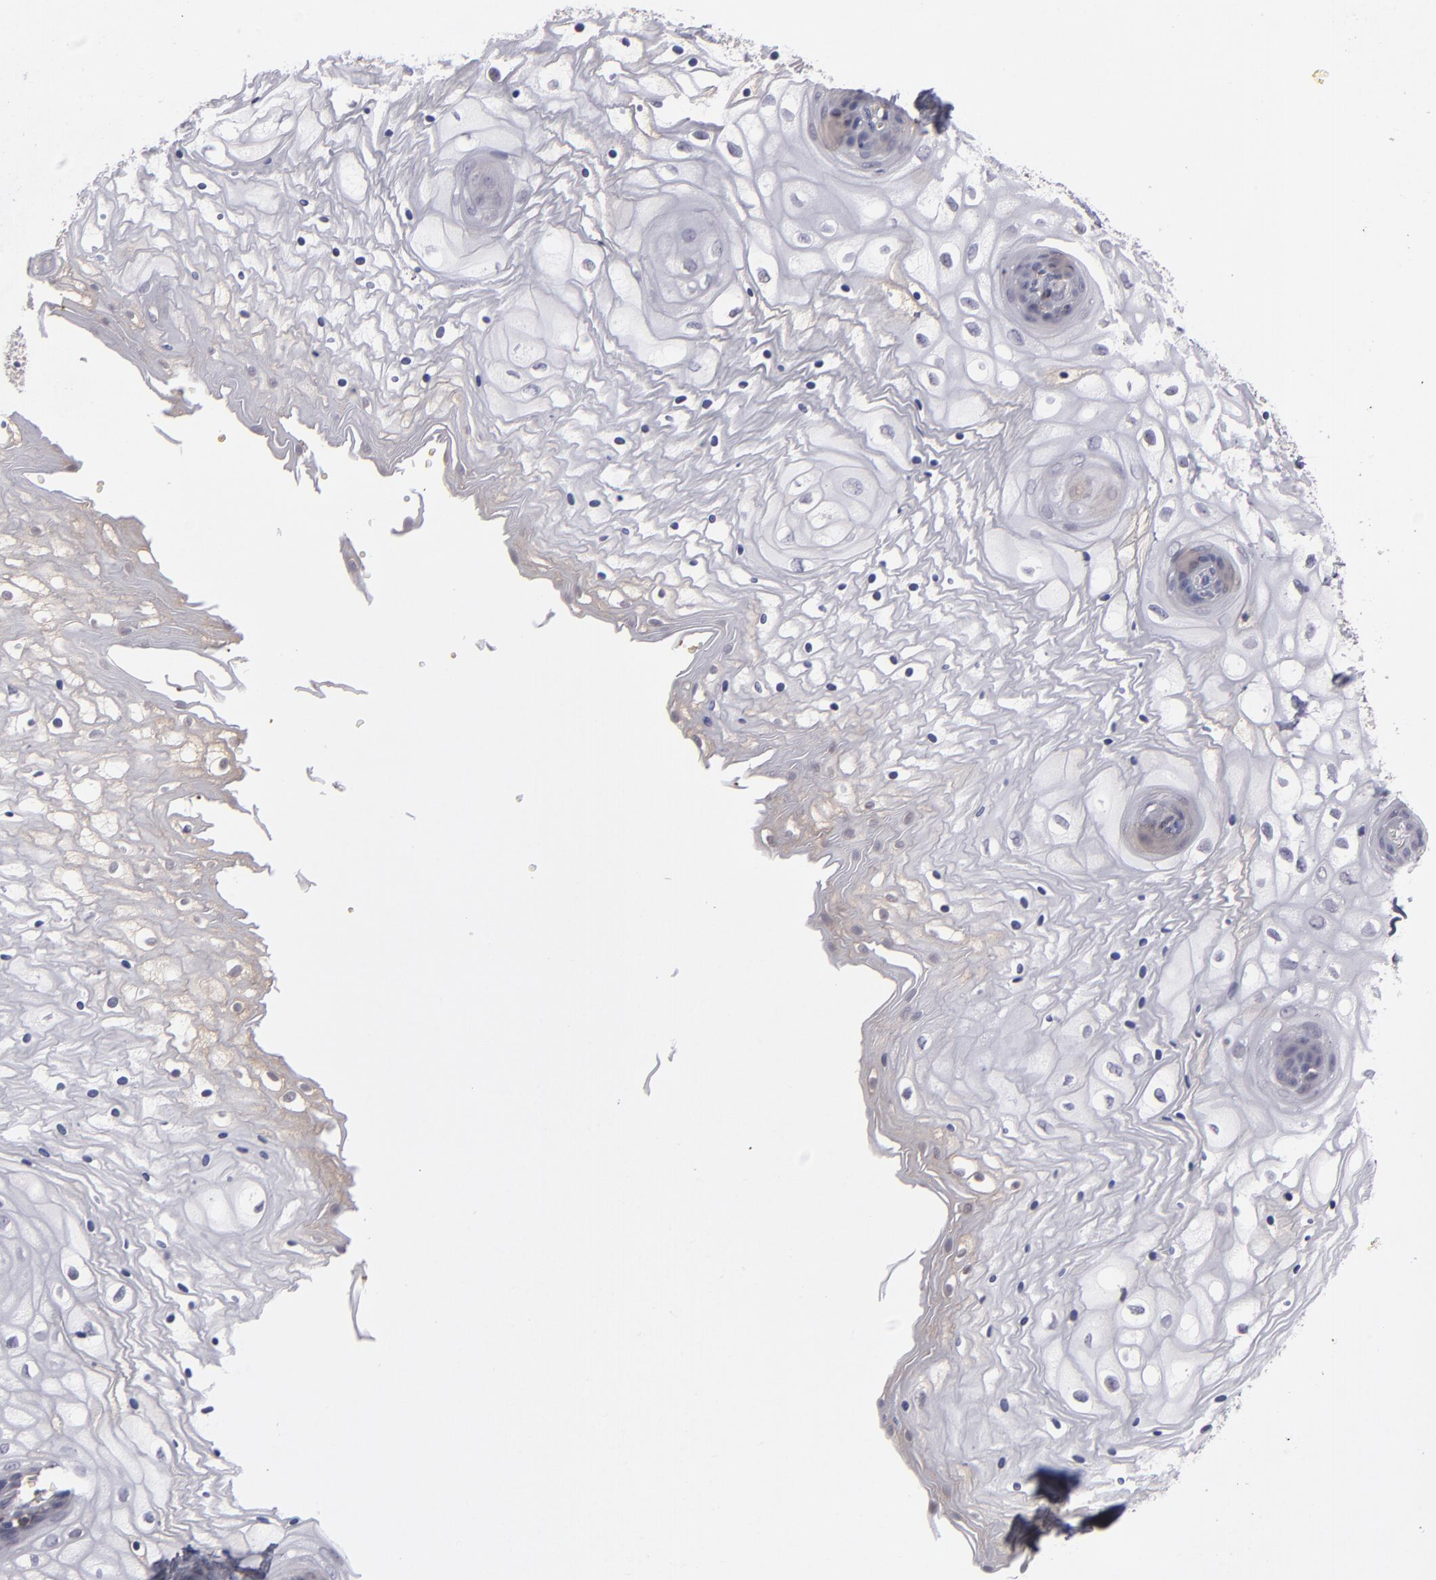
{"staining": {"intensity": "weak", "quantity": "25%-75%", "location": "cytoplasmic/membranous"}, "tissue": "vagina", "cell_type": "Squamous epithelial cells", "image_type": "normal", "snomed": [{"axis": "morphology", "description": "Normal tissue, NOS"}, {"axis": "topography", "description": "Vagina"}], "caption": "About 25%-75% of squamous epithelial cells in benign vagina show weak cytoplasmic/membranous protein staining as visualized by brown immunohistochemical staining.", "gene": "ITIH4", "patient": {"sex": "female", "age": 34}}